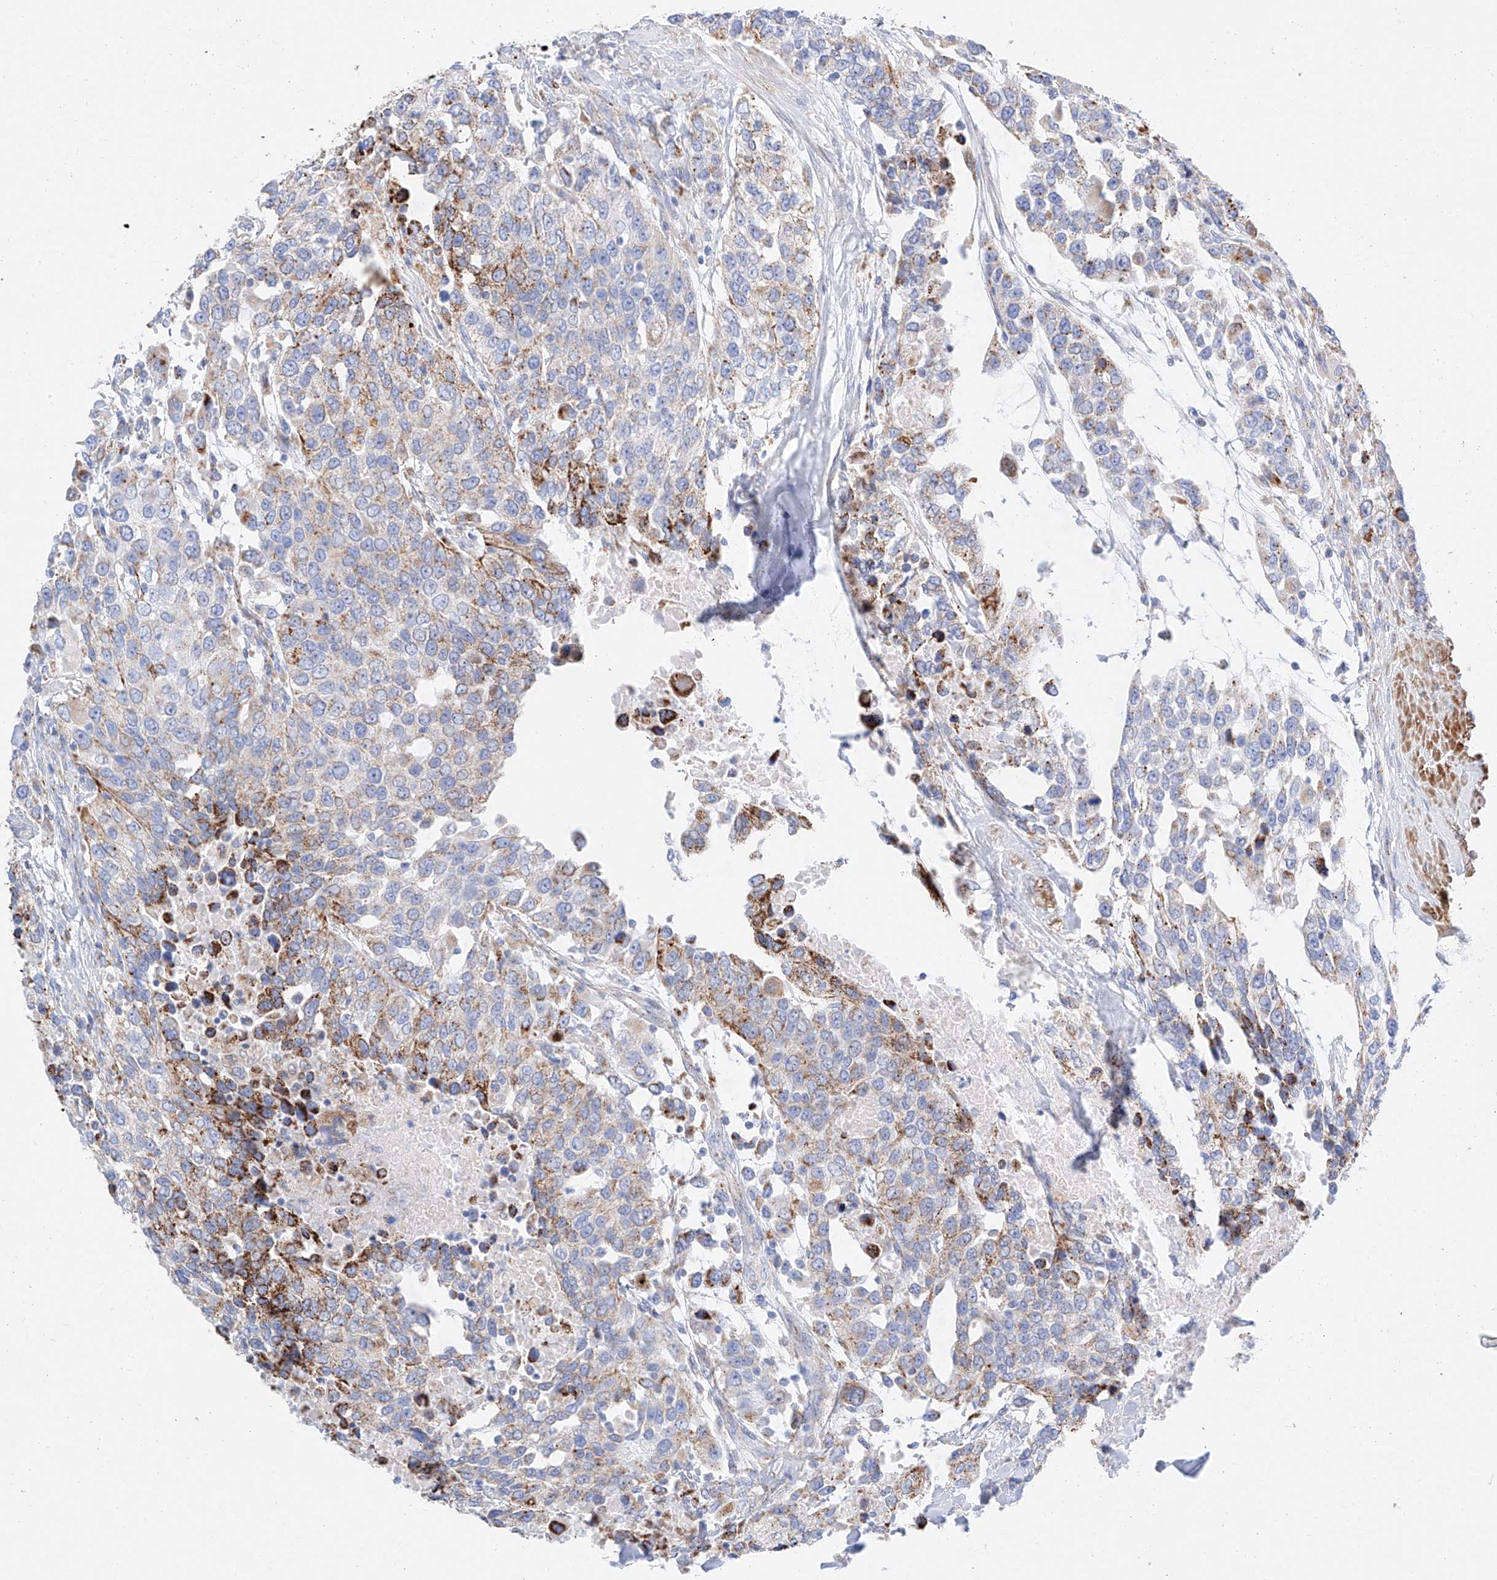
{"staining": {"intensity": "moderate", "quantity": "<25%", "location": "cytoplasmic/membranous"}, "tissue": "urothelial cancer", "cell_type": "Tumor cells", "image_type": "cancer", "snomed": [{"axis": "morphology", "description": "Urothelial carcinoma, High grade"}, {"axis": "topography", "description": "Urinary bladder"}], "caption": "Protein analysis of urothelial cancer tissue demonstrates moderate cytoplasmic/membranous positivity in approximately <25% of tumor cells.", "gene": "C6orf62", "patient": {"sex": "female", "age": 80}}